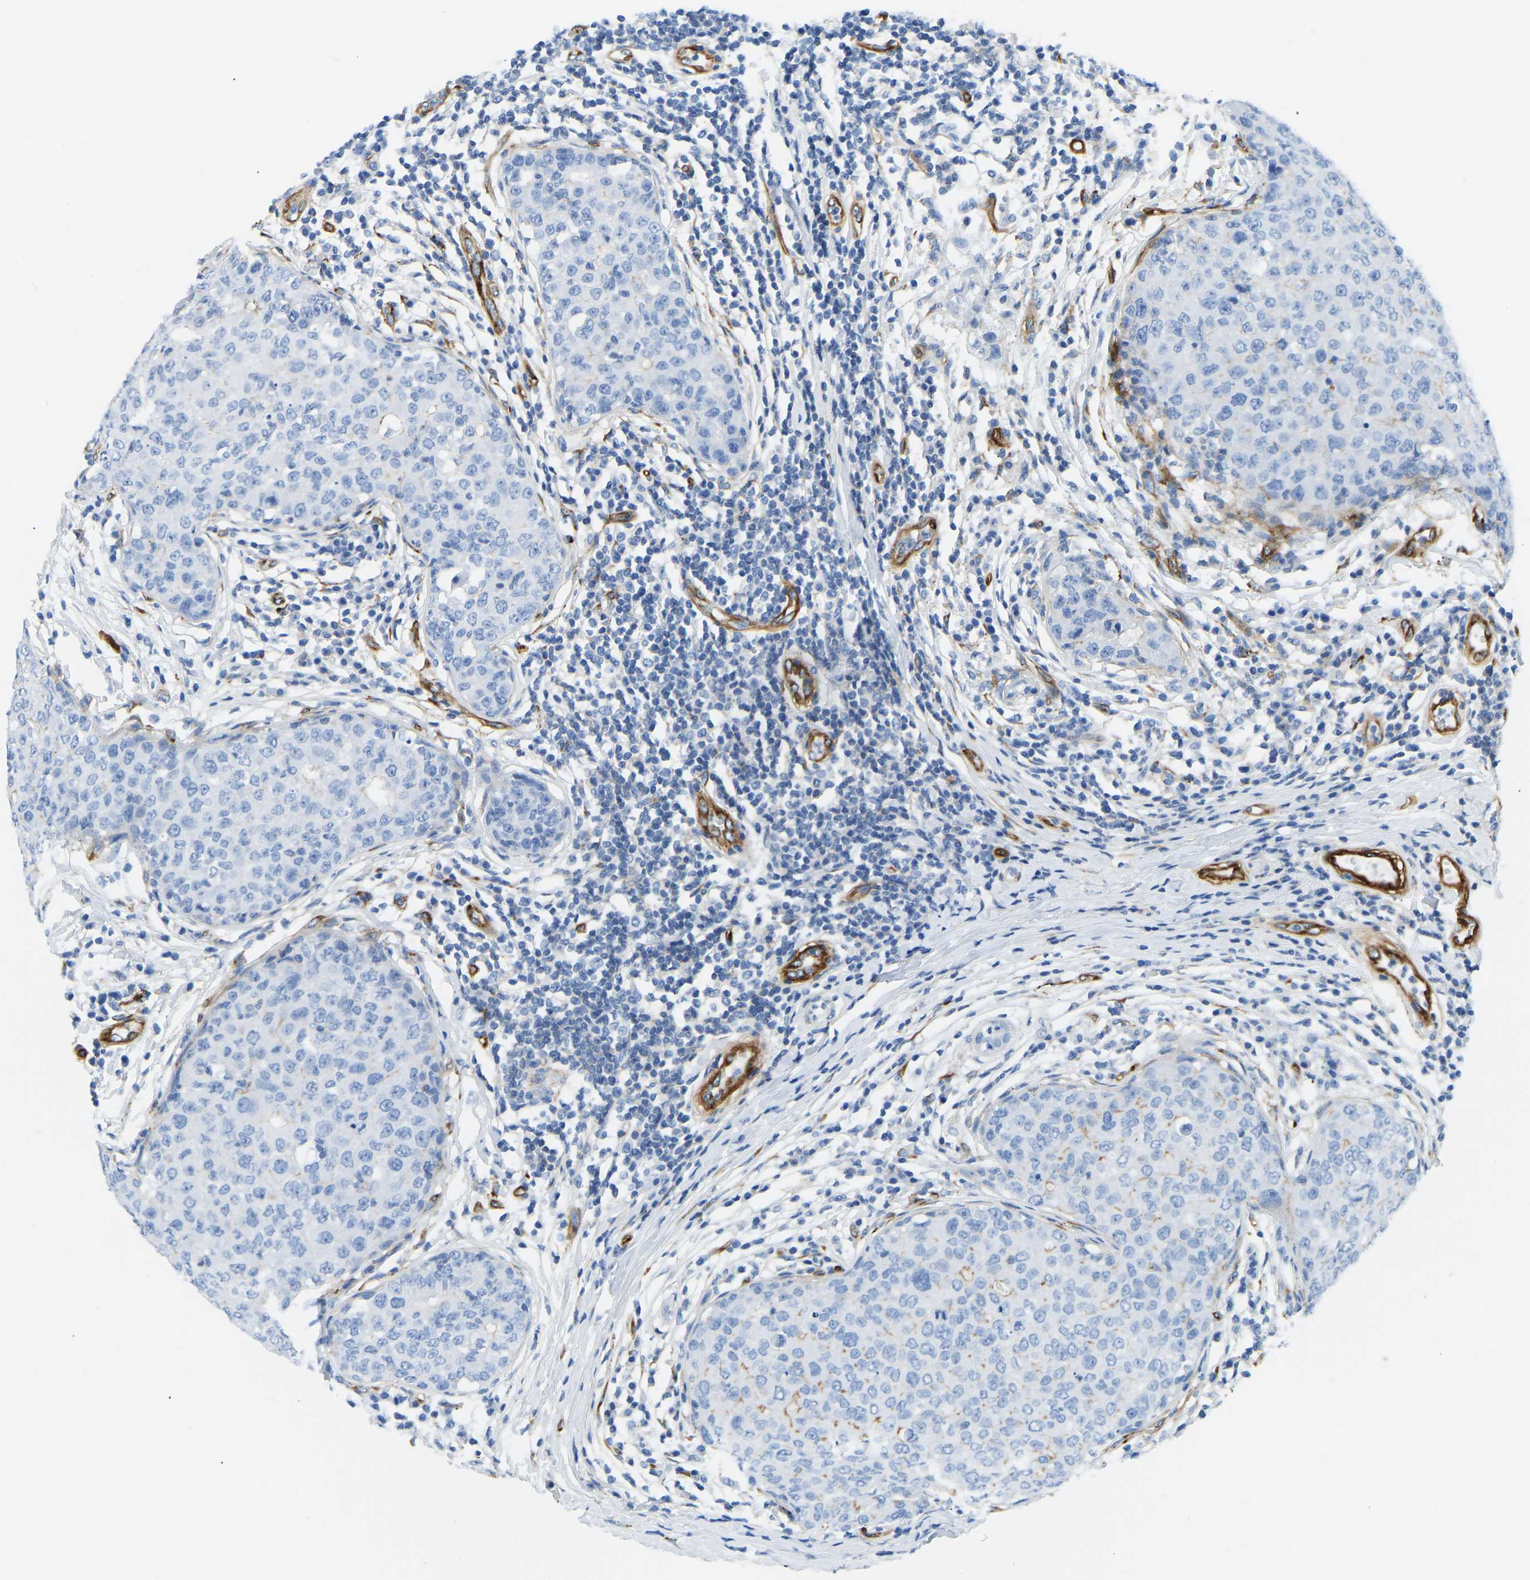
{"staining": {"intensity": "negative", "quantity": "none", "location": "none"}, "tissue": "breast cancer", "cell_type": "Tumor cells", "image_type": "cancer", "snomed": [{"axis": "morphology", "description": "Duct carcinoma"}, {"axis": "topography", "description": "Breast"}], "caption": "The photomicrograph reveals no staining of tumor cells in breast infiltrating ductal carcinoma.", "gene": "COL15A1", "patient": {"sex": "female", "age": 27}}